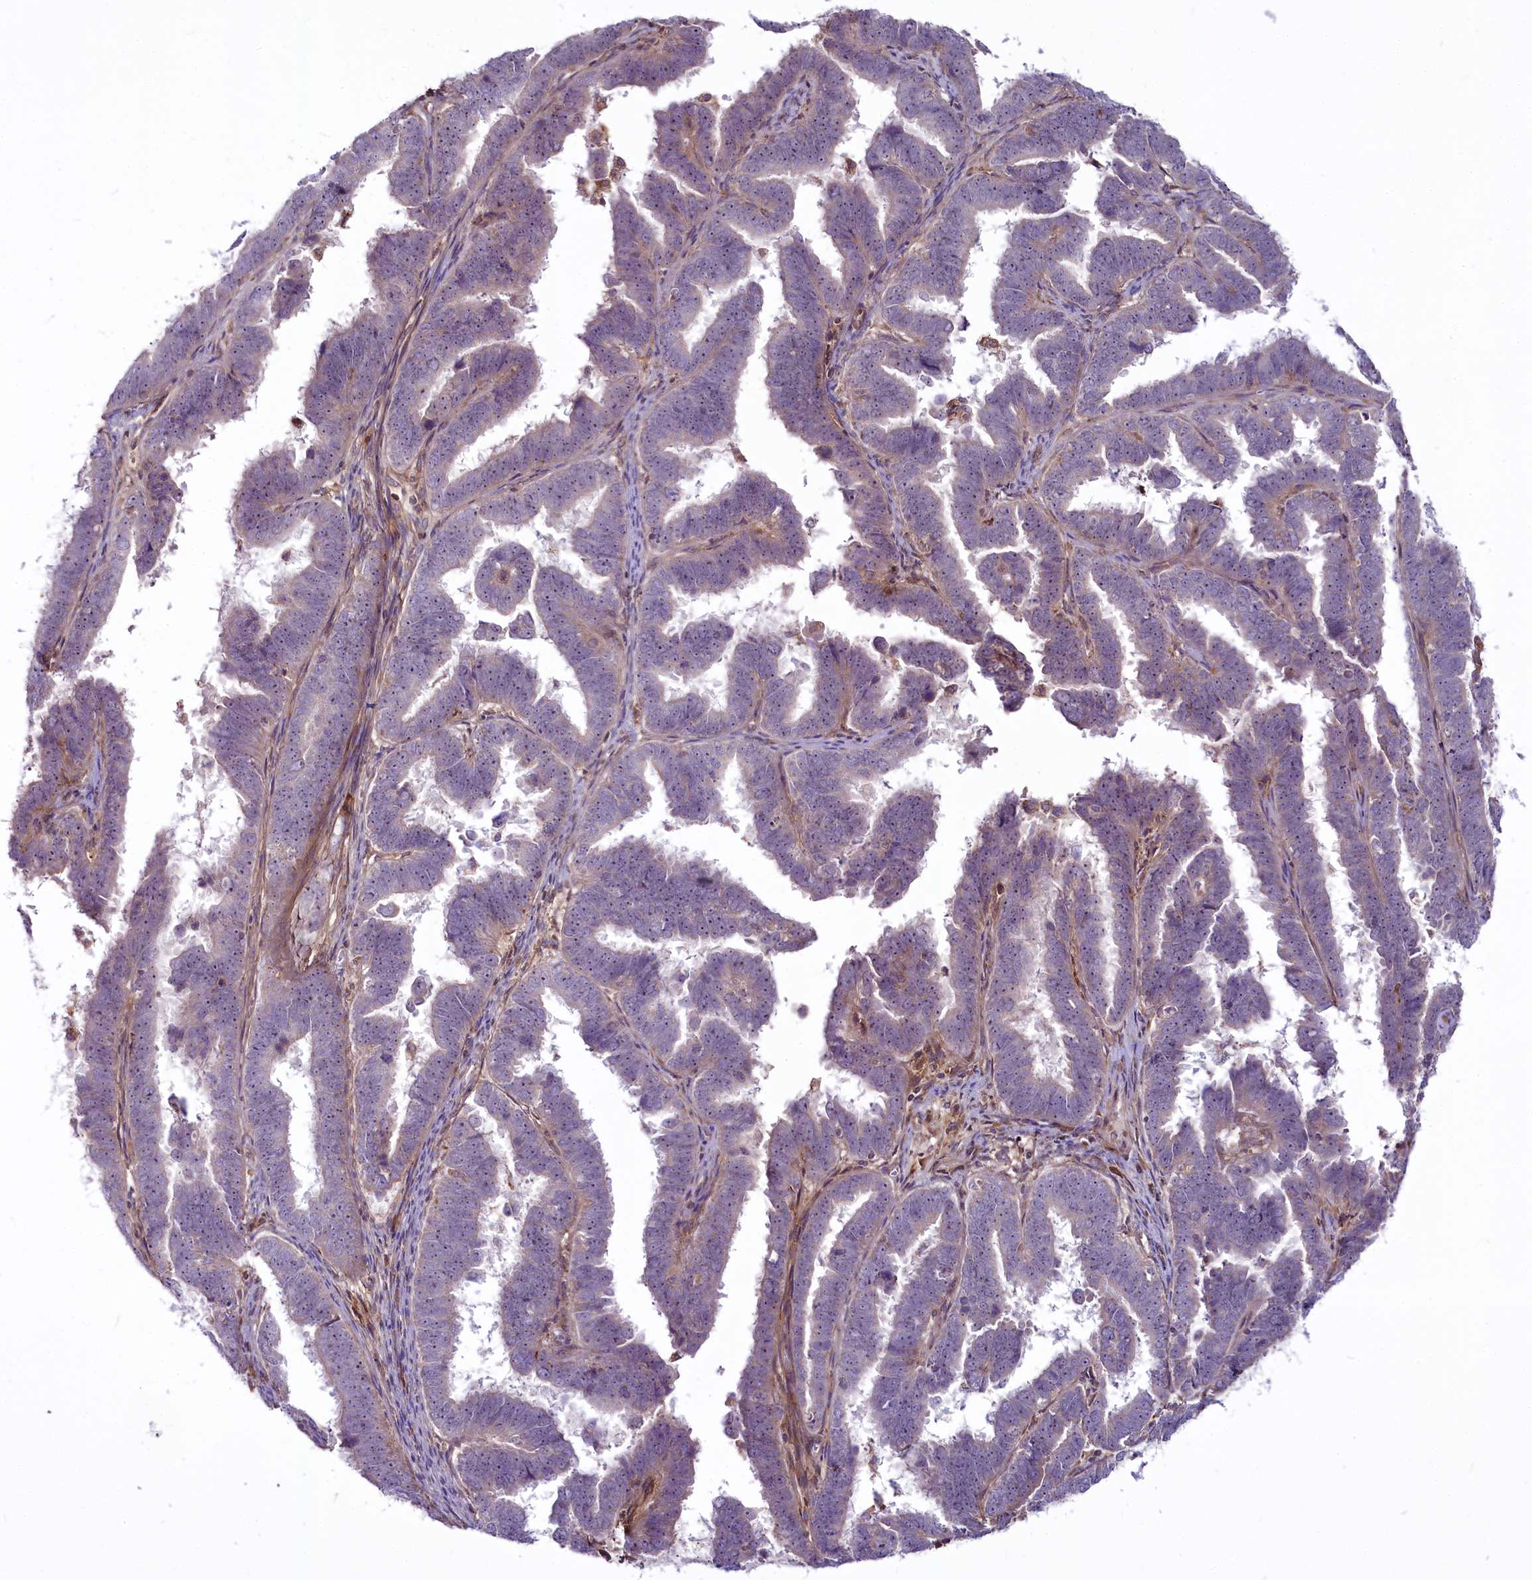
{"staining": {"intensity": "weak", "quantity": "25%-75%", "location": "nuclear"}, "tissue": "endometrial cancer", "cell_type": "Tumor cells", "image_type": "cancer", "snomed": [{"axis": "morphology", "description": "Adenocarcinoma, NOS"}, {"axis": "topography", "description": "Endometrium"}], "caption": "Protein analysis of endometrial cancer (adenocarcinoma) tissue exhibits weak nuclear staining in about 25%-75% of tumor cells. The staining was performed using DAB, with brown indicating positive protein expression. Nuclei are stained blue with hematoxylin.", "gene": "RSBN1", "patient": {"sex": "female", "age": 75}}